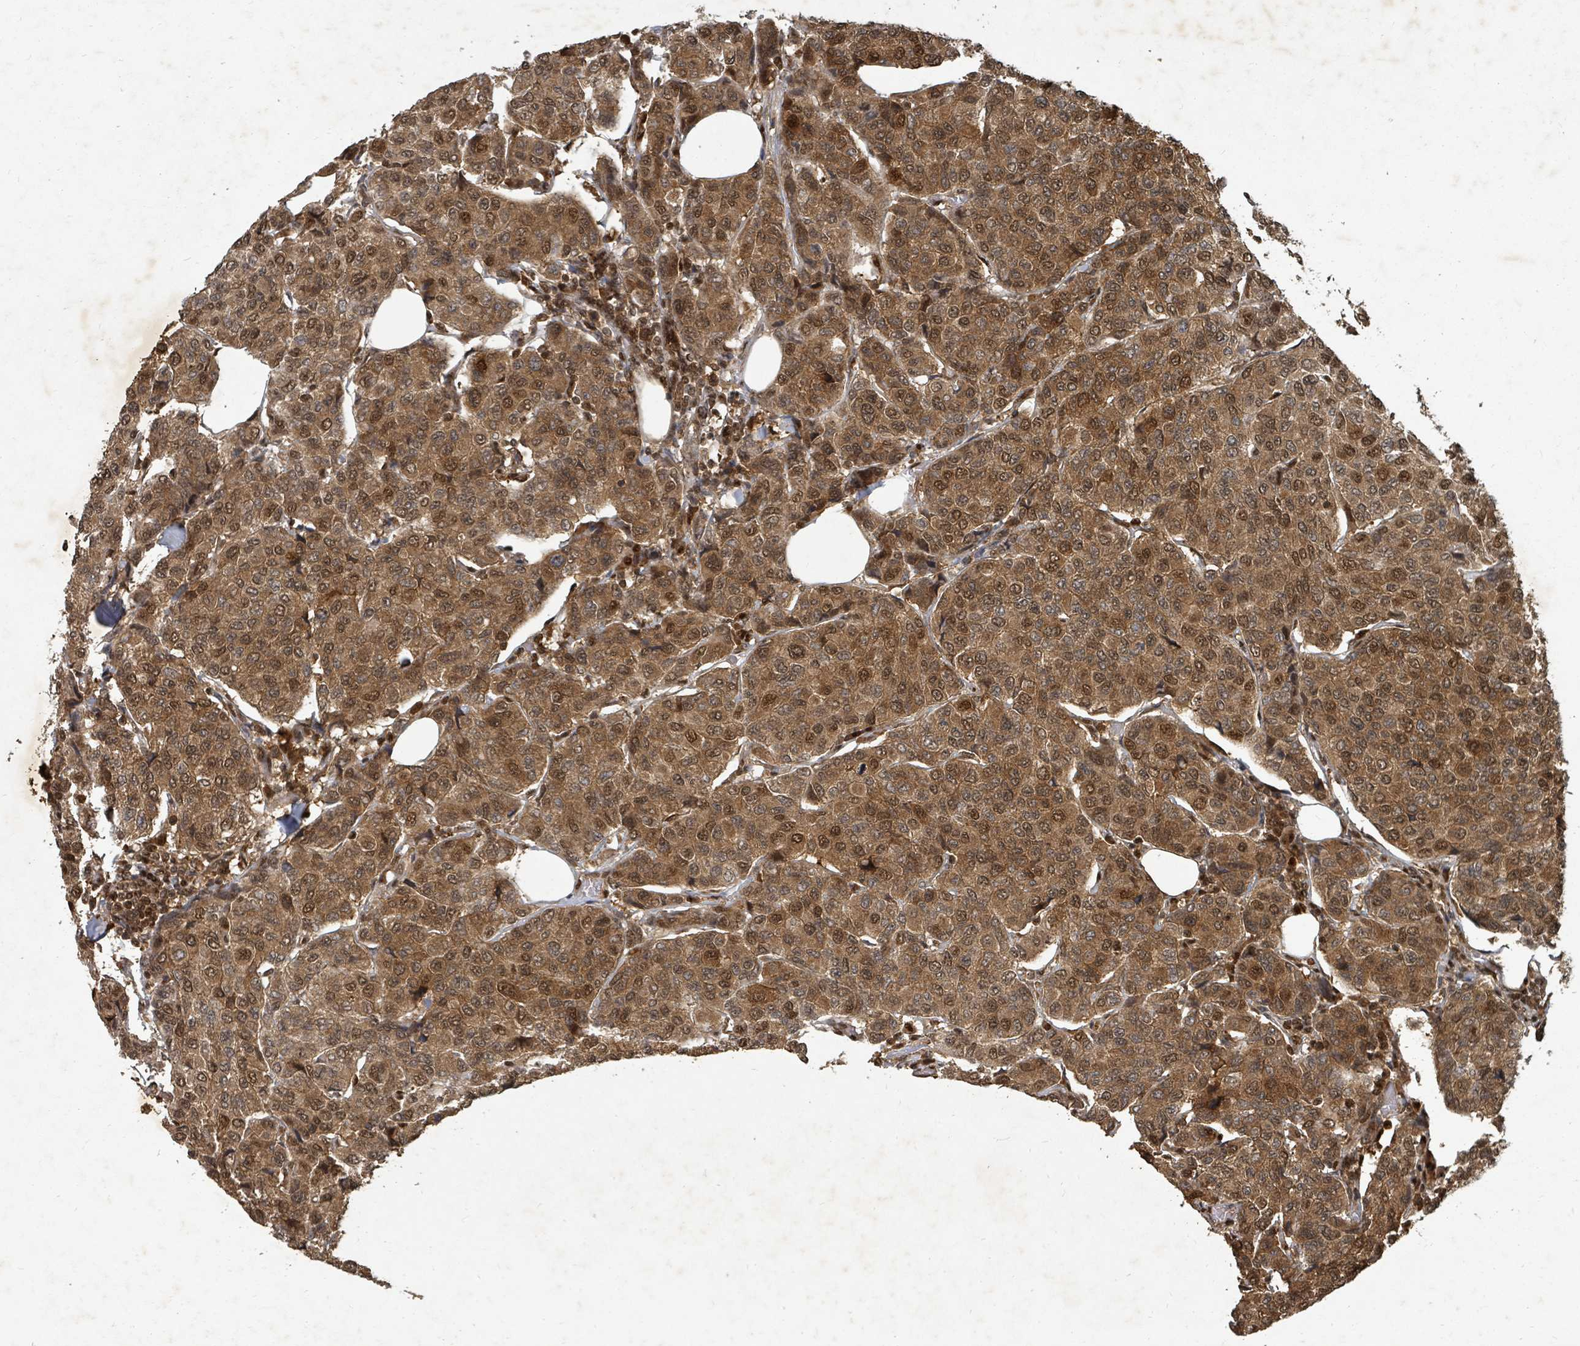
{"staining": {"intensity": "moderate", "quantity": ">75%", "location": "cytoplasmic/membranous,nuclear"}, "tissue": "breast cancer", "cell_type": "Tumor cells", "image_type": "cancer", "snomed": [{"axis": "morphology", "description": "Duct carcinoma"}, {"axis": "topography", "description": "Breast"}], "caption": "Breast cancer (infiltrating ductal carcinoma) tissue reveals moderate cytoplasmic/membranous and nuclear expression in about >75% of tumor cells, visualized by immunohistochemistry. The staining is performed using DAB brown chromogen to label protein expression. The nuclei are counter-stained blue using hematoxylin.", "gene": "KDM4E", "patient": {"sex": "female", "age": 55}}